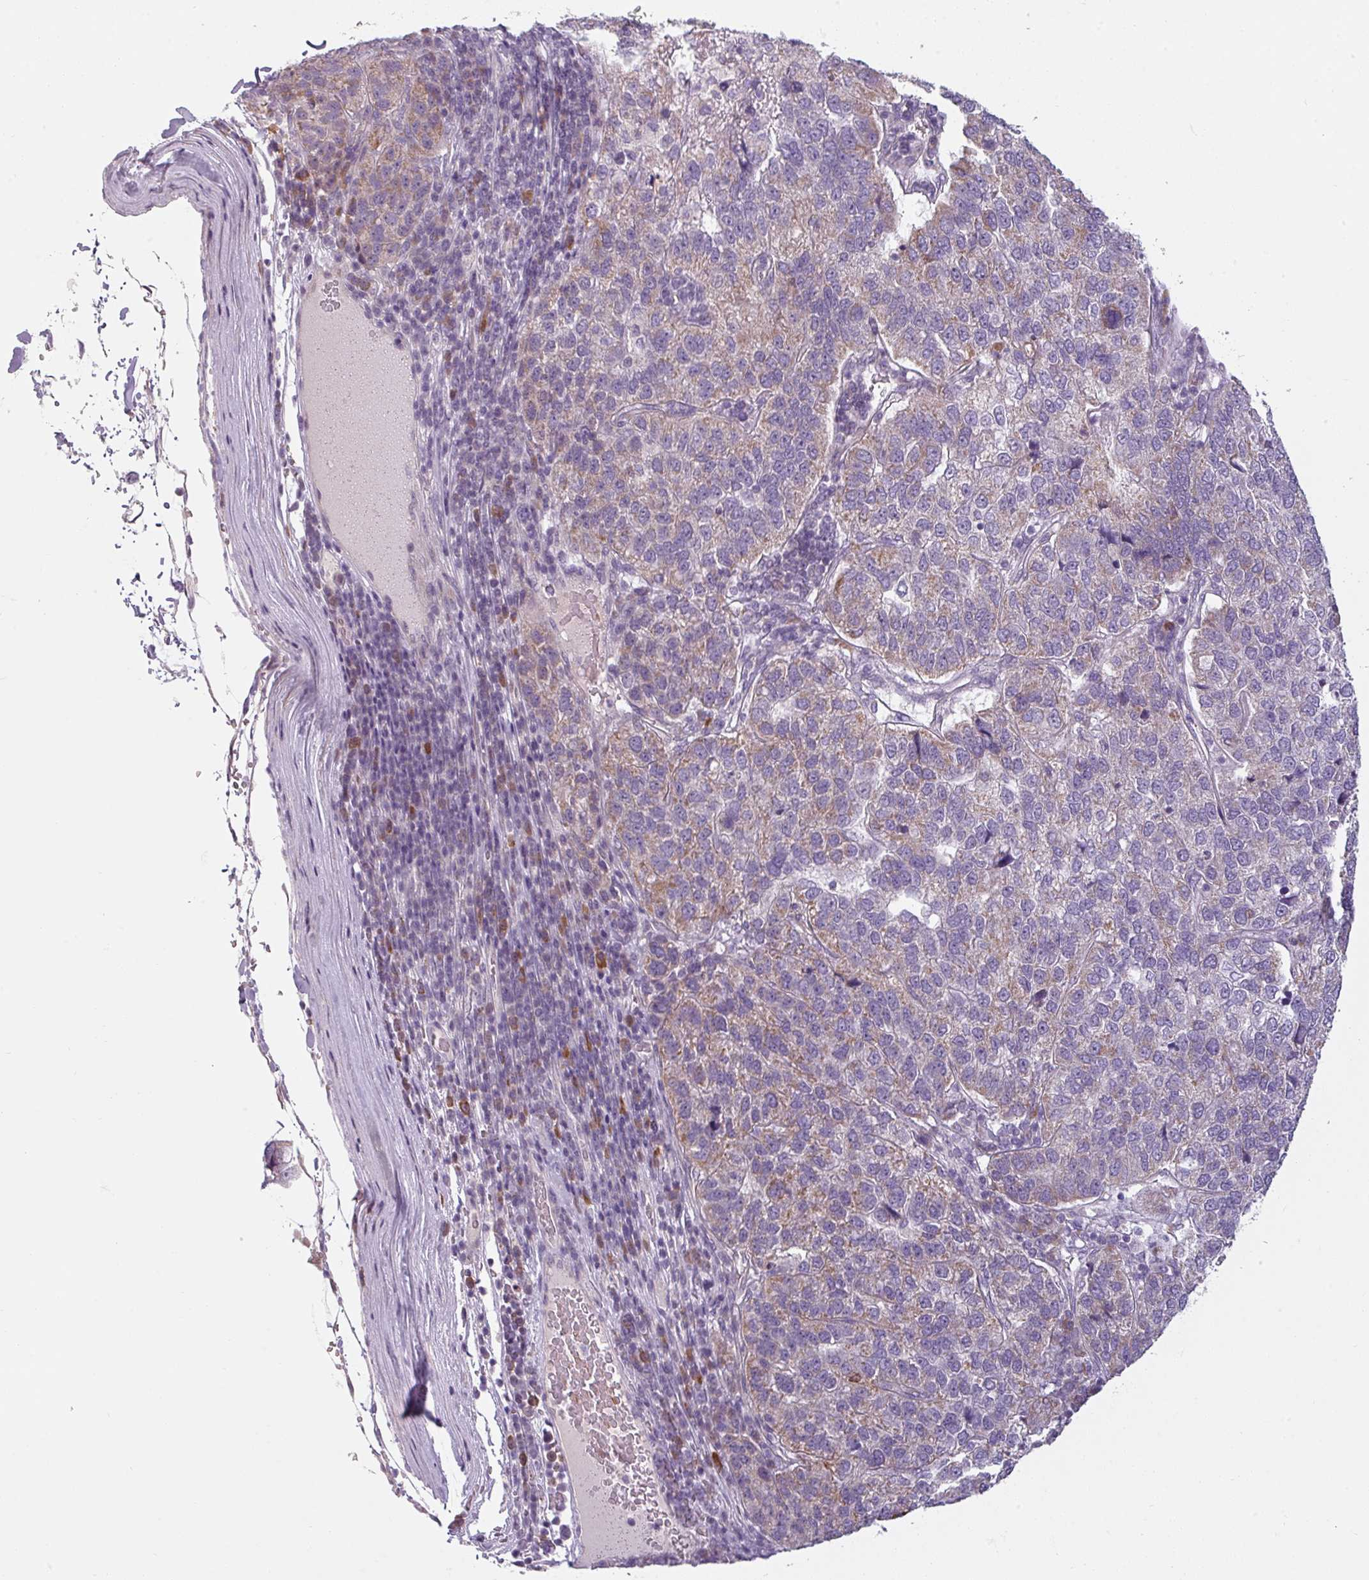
{"staining": {"intensity": "weak", "quantity": "25%-75%", "location": "cytoplasmic/membranous"}, "tissue": "pancreatic cancer", "cell_type": "Tumor cells", "image_type": "cancer", "snomed": [{"axis": "morphology", "description": "Adenocarcinoma, NOS"}, {"axis": "topography", "description": "Pancreas"}], "caption": "A micrograph of human pancreatic cancer stained for a protein displays weak cytoplasmic/membranous brown staining in tumor cells. Immunohistochemistry stains the protein in brown and the nuclei are stained blue.", "gene": "C2orf68", "patient": {"sex": "female", "age": 61}}